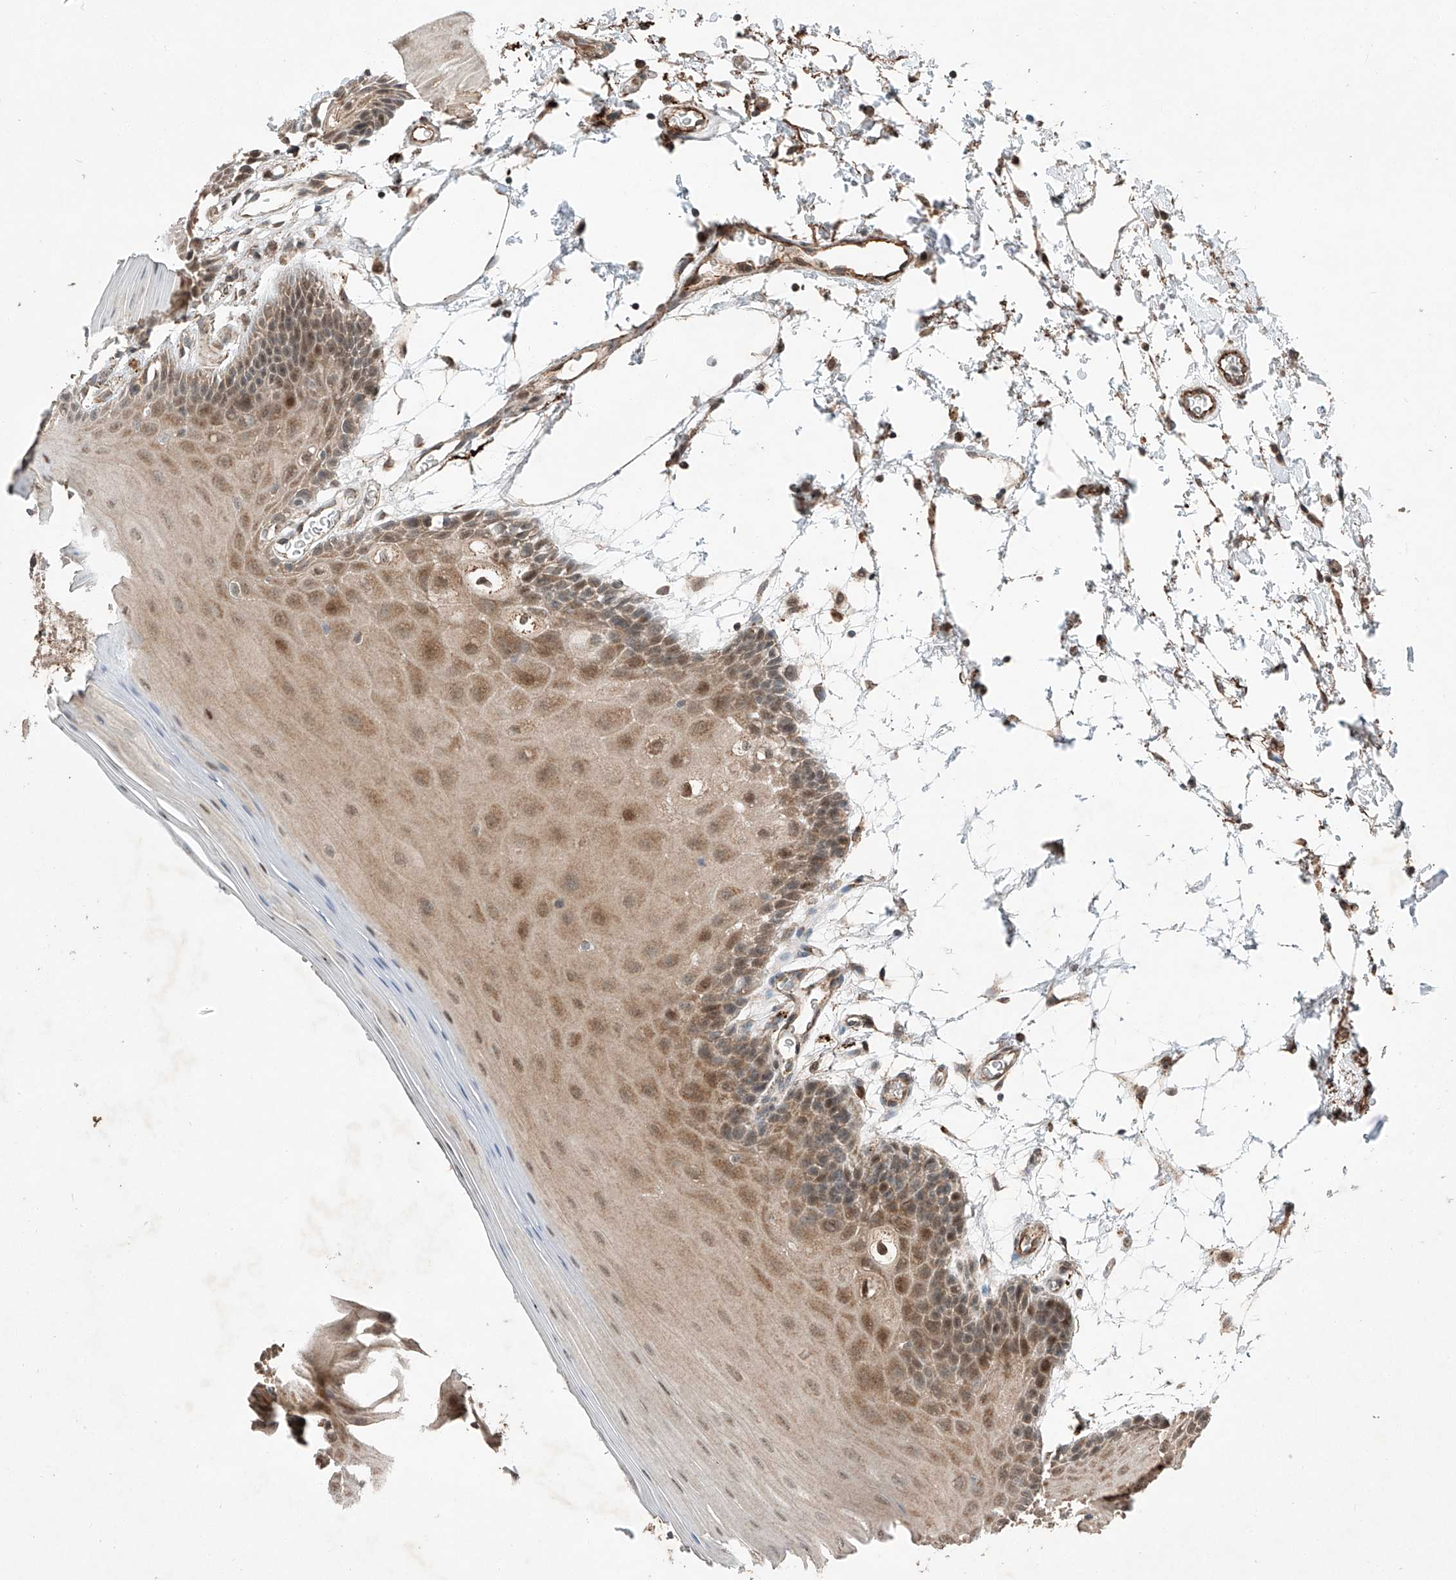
{"staining": {"intensity": "moderate", "quantity": "25%-75%", "location": "cytoplasmic/membranous,nuclear"}, "tissue": "oral mucosa", "cell_type": "Squamous epithelial cells", "image_type": "normal", "snomed": [{"axis": "morphology", "description": "Normal tissue, NOS"}, {"axis": "topography", "description": "Skeletal muscle"}, {"axis": "topography", "description": "Oral tissue"}, {"axis": "topography", "description": "Salivary gland"}, {"axis": "topography", "description": "Peripheral nerve tissue"}], "caption": "This is a micrograph of IHC staining of benign oral mucosa, which shows moderate expression in the cytoplasmic/membranous,nuclear of squamous epithelial cells.", "gene": "ZNF620", "patient": {"sex": "male", "age": 54}}